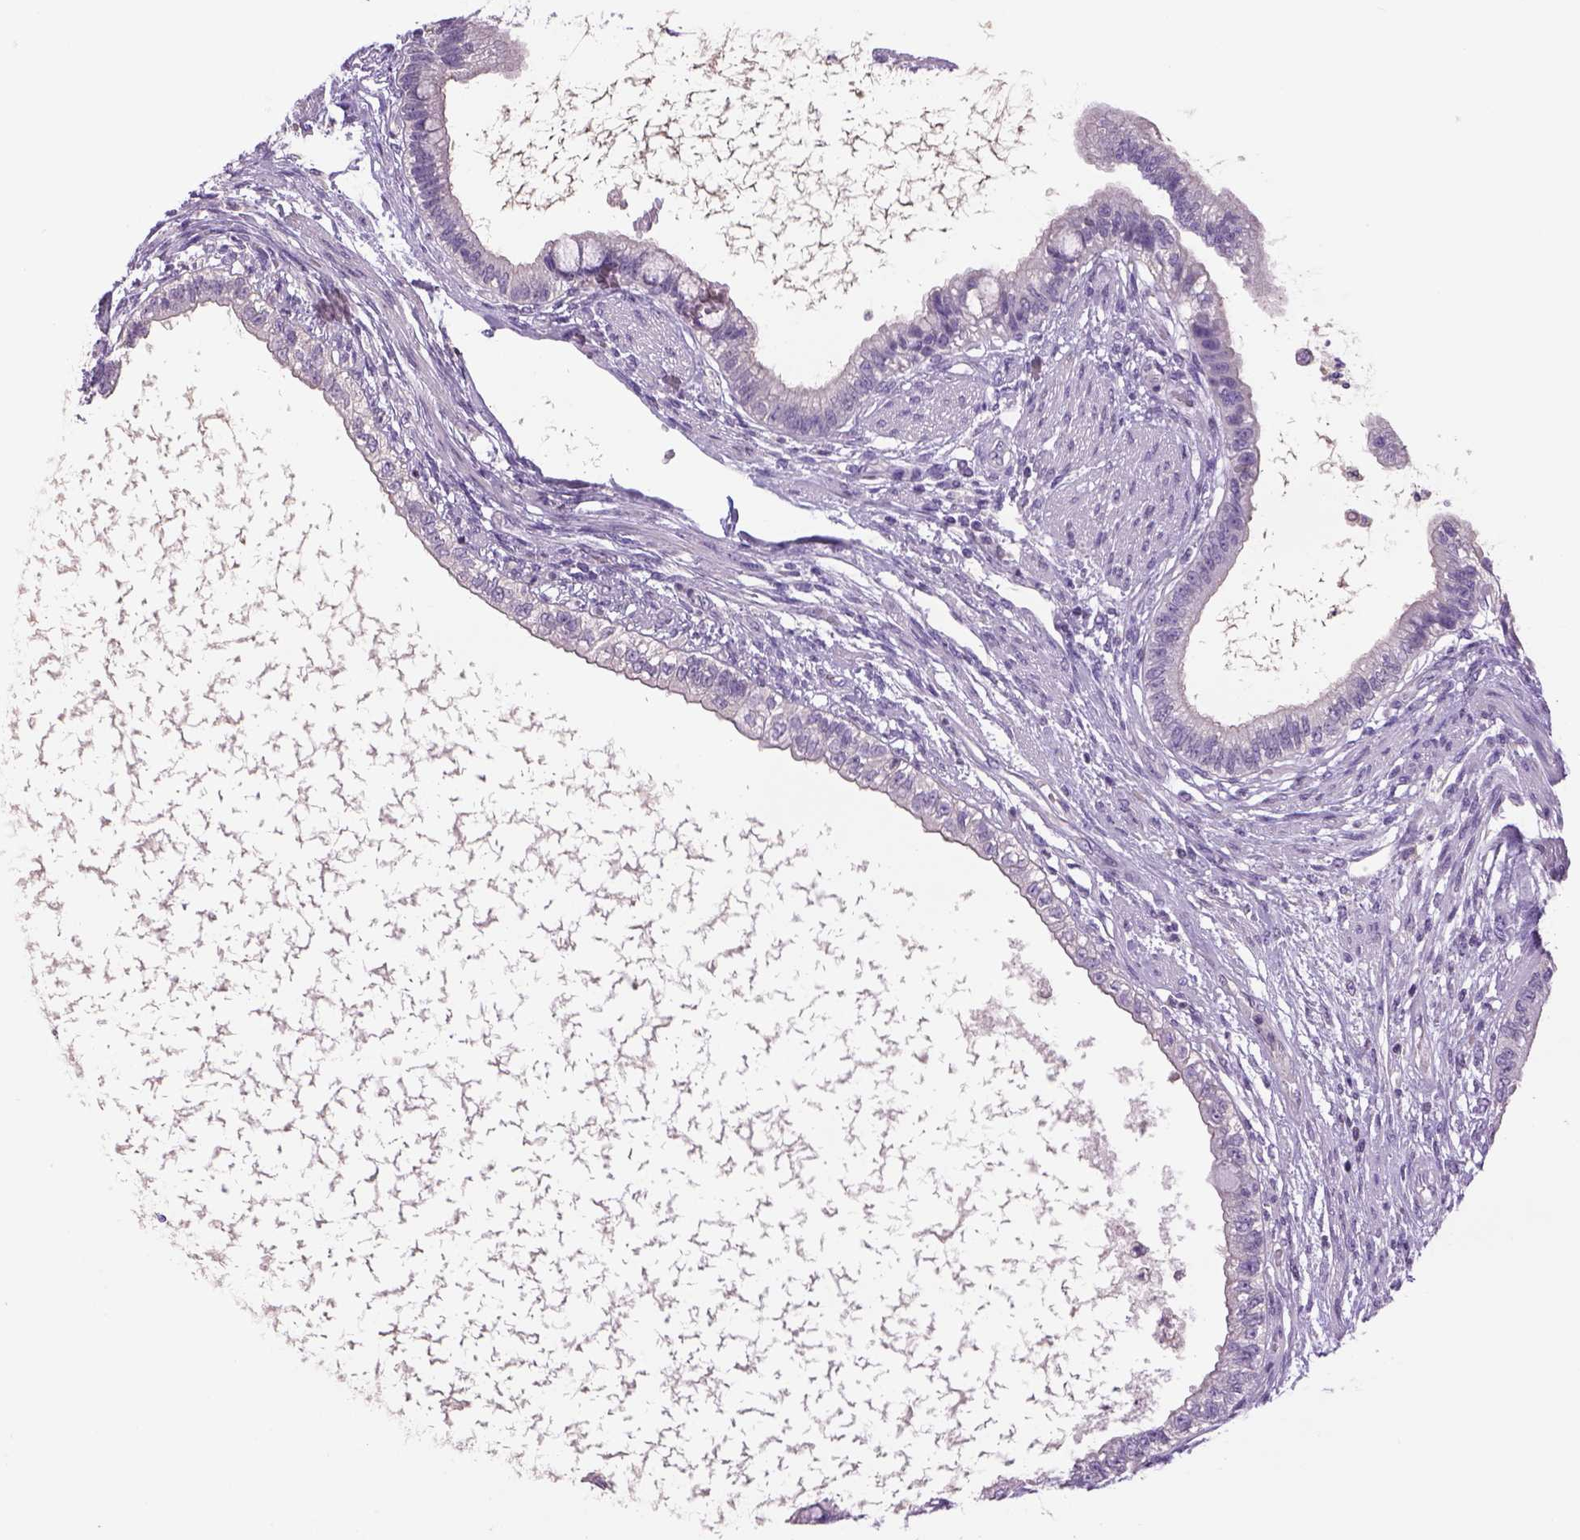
{"staining": {"intensity": "negative", "quantity": "none", "location": "none"}, "tissue": "testis cancer", "cell_type": "Tumor cells", "image_type": "cancer", "snomed": [{"axis": "morphology", "description": "Carcinoma, Embryonal, NOS"}, {"axis": "topography", "description": "Testis"}], "caption": "There is no significant positivity in tumor cells of testis cancer.", "gene": "DBH", "patient": {"sex": "male", "age": 26}}